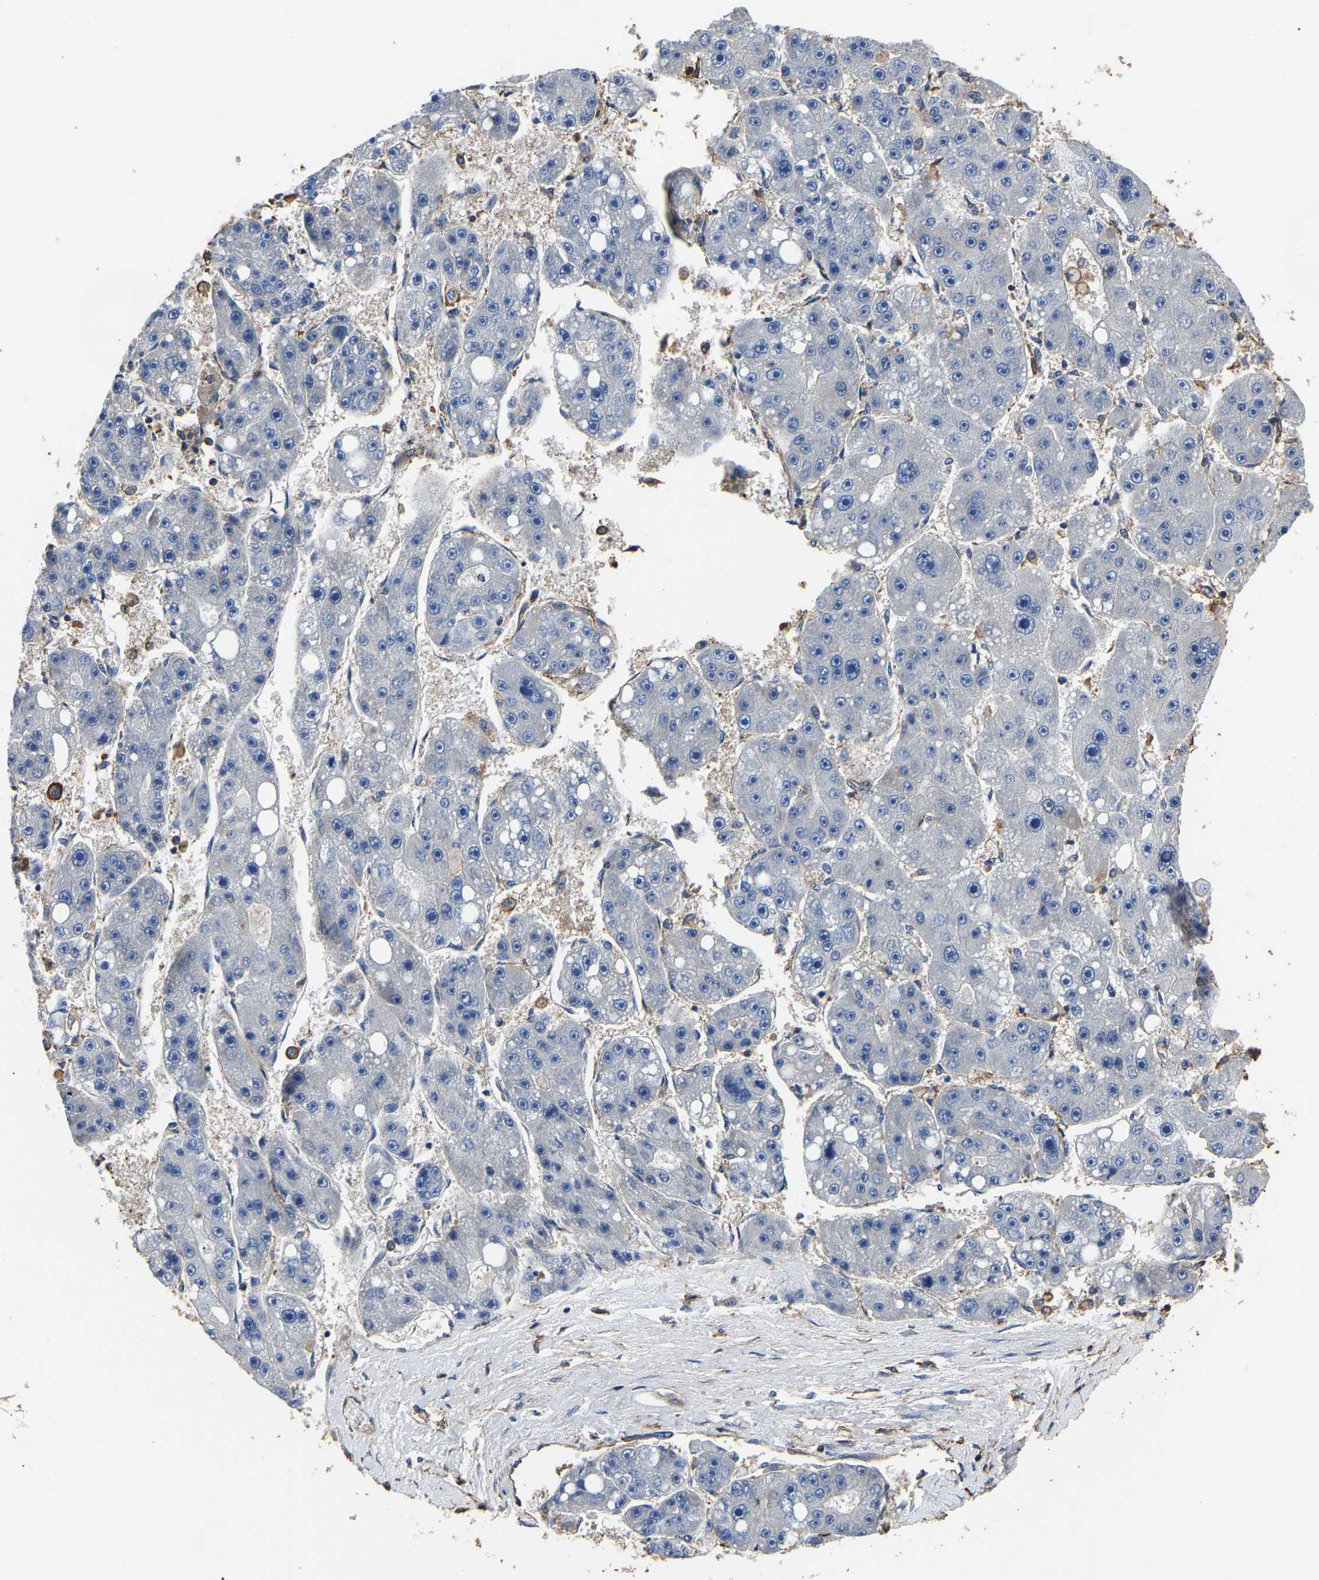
{"staining": {"intensity": "negative", "quantity": "none", "location": "none"}, "tissue": "liver cancer", "cell_type": "Tumor cells", "image_type": "cancer", "snomed": [{"axis": "morphology", "description": "Carcinoma, Hepatocellular, NOS"}, {"axis": "topography", "description": "Liver"}], "caption": "Immunohistochemistry (IHC) of human hepatocellular carcinoma (liver) reveals no expression in tumor cells.", "gene": "ARMT1", "patient": {"sex": "female", "age": 61}}